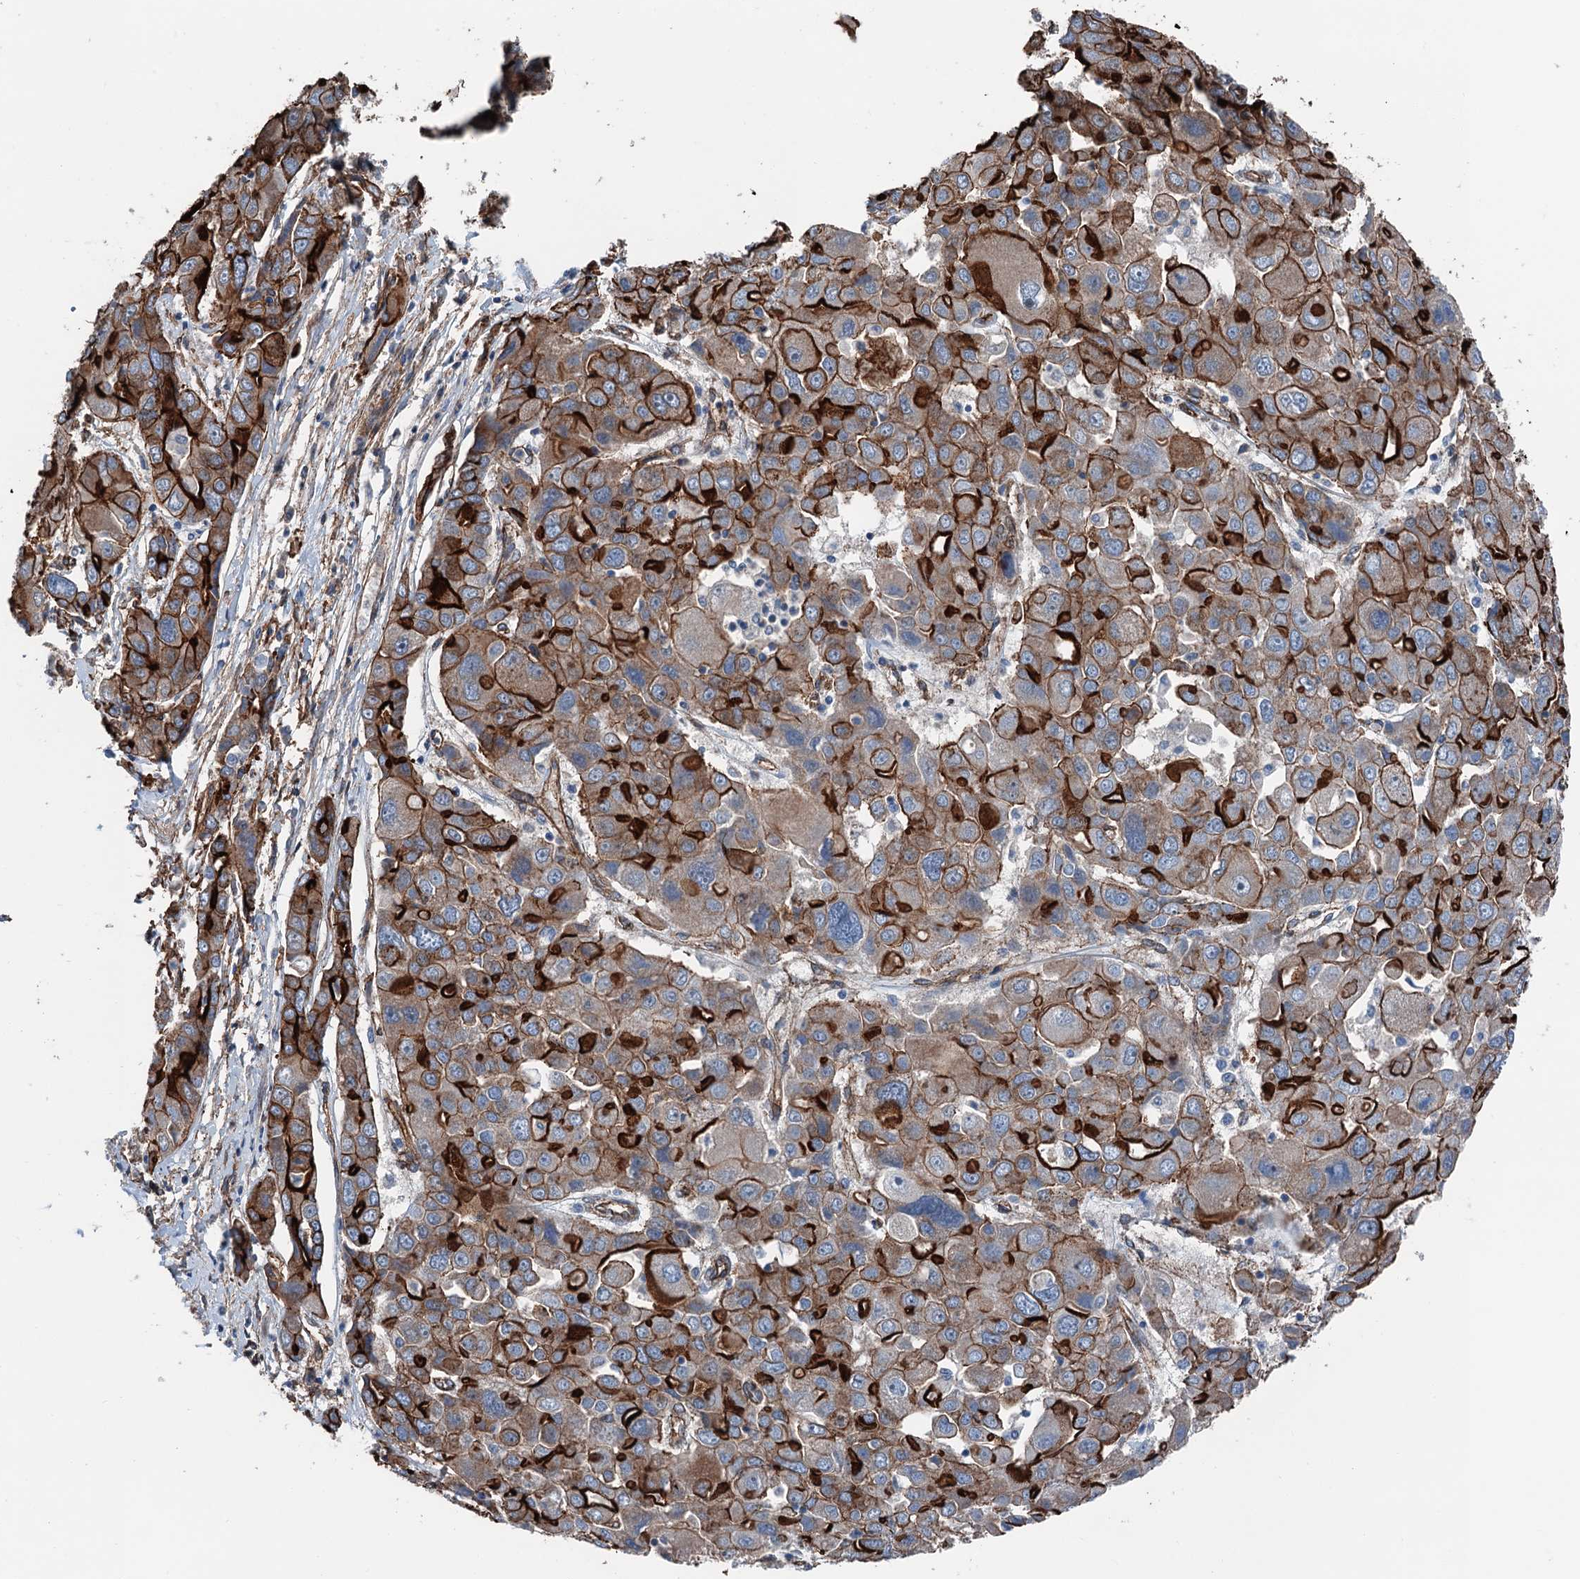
{"staining": {"intensity": "strong", "quantity": ">75%", "location": "cytoplasmic/membranous"}, "tissue": "liver cancer", "cell_type": "Tumor cells", "image_type": "cancer", "snomed": [{"axis": "morphology", "description": "Cholangiocarcinoma"}, {"axis": "topography", "description": "Liver"}], "caption": "This image exhibits immunohistochemistry (IHC) staining of liver cancer (cholangiocarcinoma), with high strong cytoplasmic/membranous staining in approximately >75% of tumor cells.", "gene": "NMRAL1", "patient": {"sex": "male", "age": 67}}